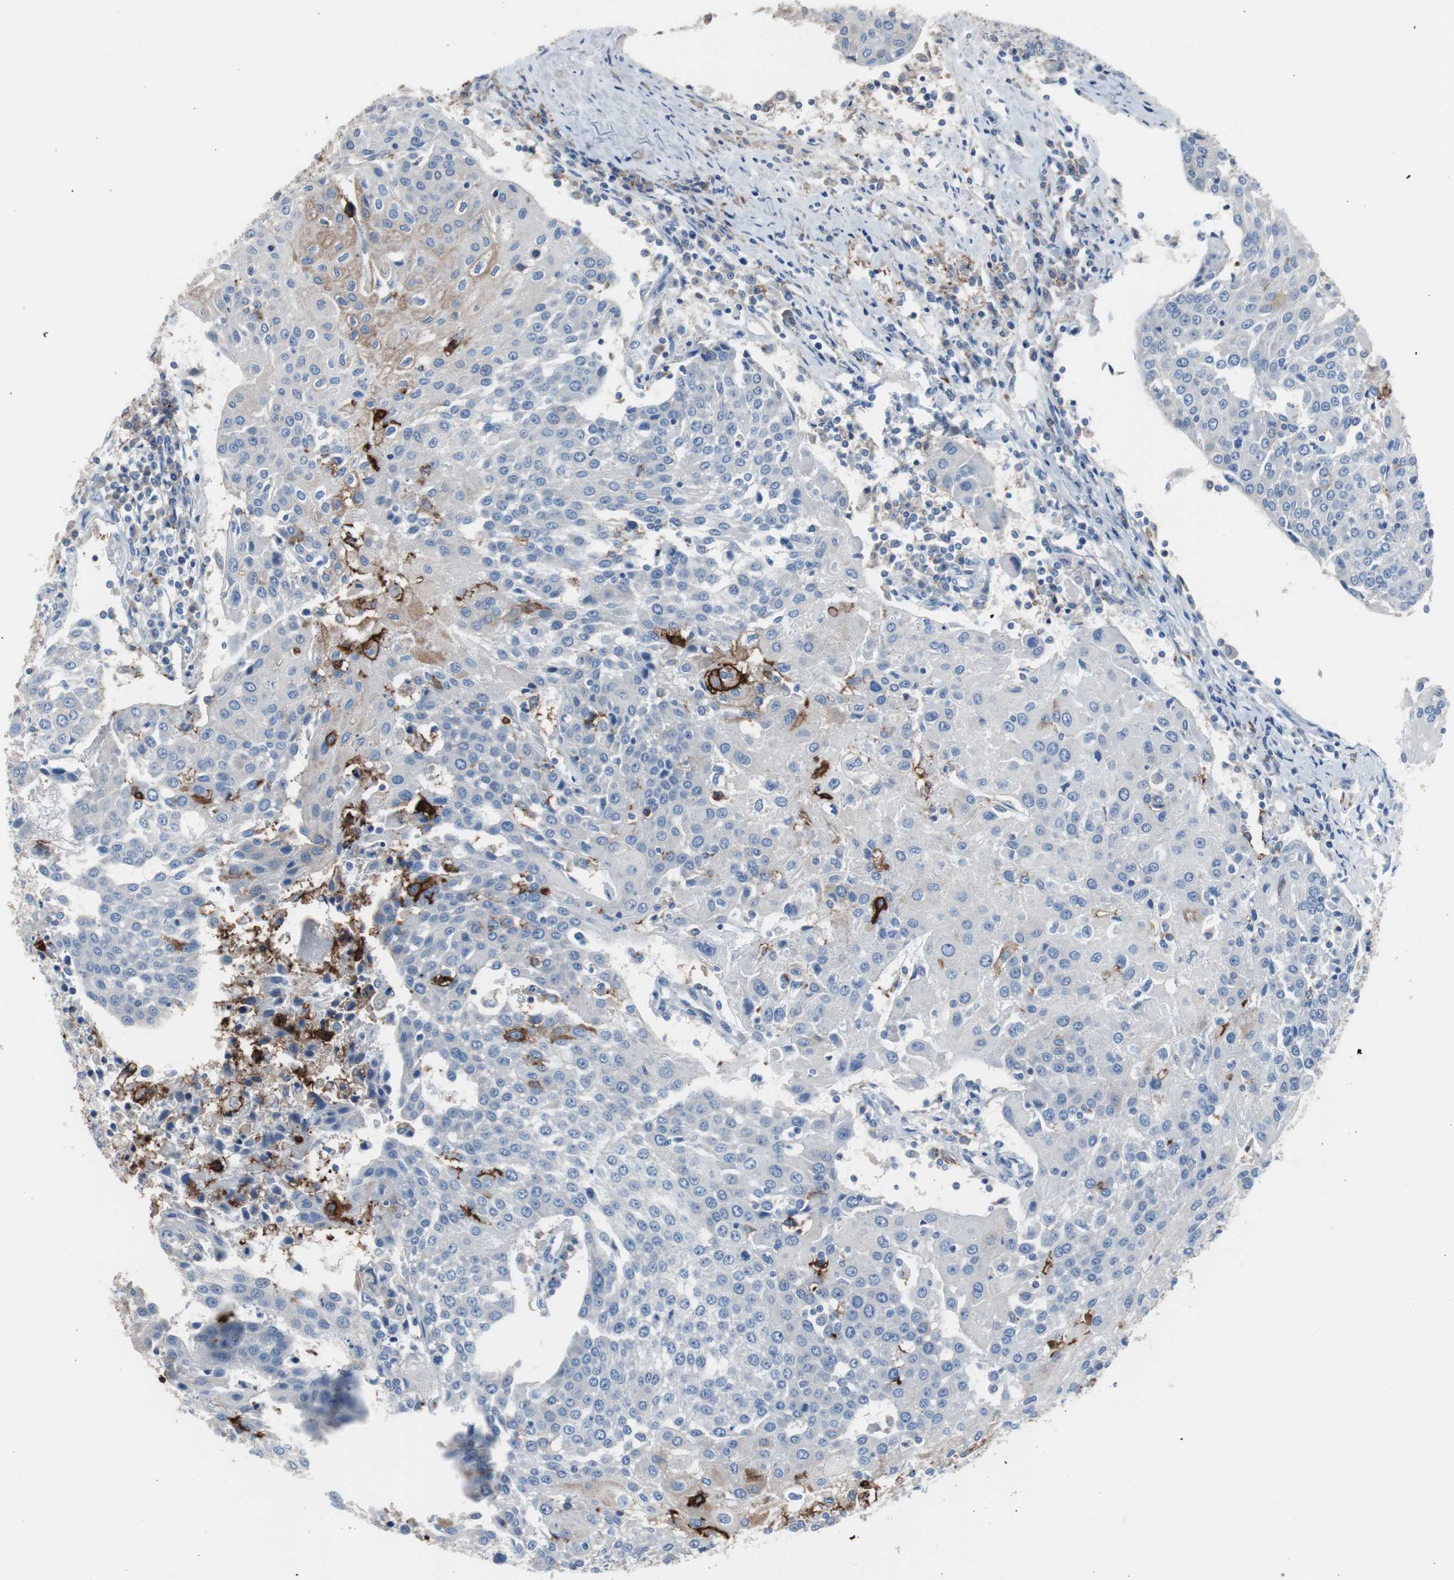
{"staining": {"intensity": "negative", "quantity": "none", "location": "none"}, "tissue": "urothelial cancer", "cell_type": "Tumor cells", "image_type": "cancer", "snomed": [{"axis": "morphology", "description": "Urothelial carcinoma, High grade"}, {"axis": "topography", "description": "Urinary bladder"}], "caption": "A micrograph of urothelial cancer stained for a protein displays no brown staining in tumor cells.", "gene": "FCGR2B", "patient": {"sex": "female", "age": 85}}